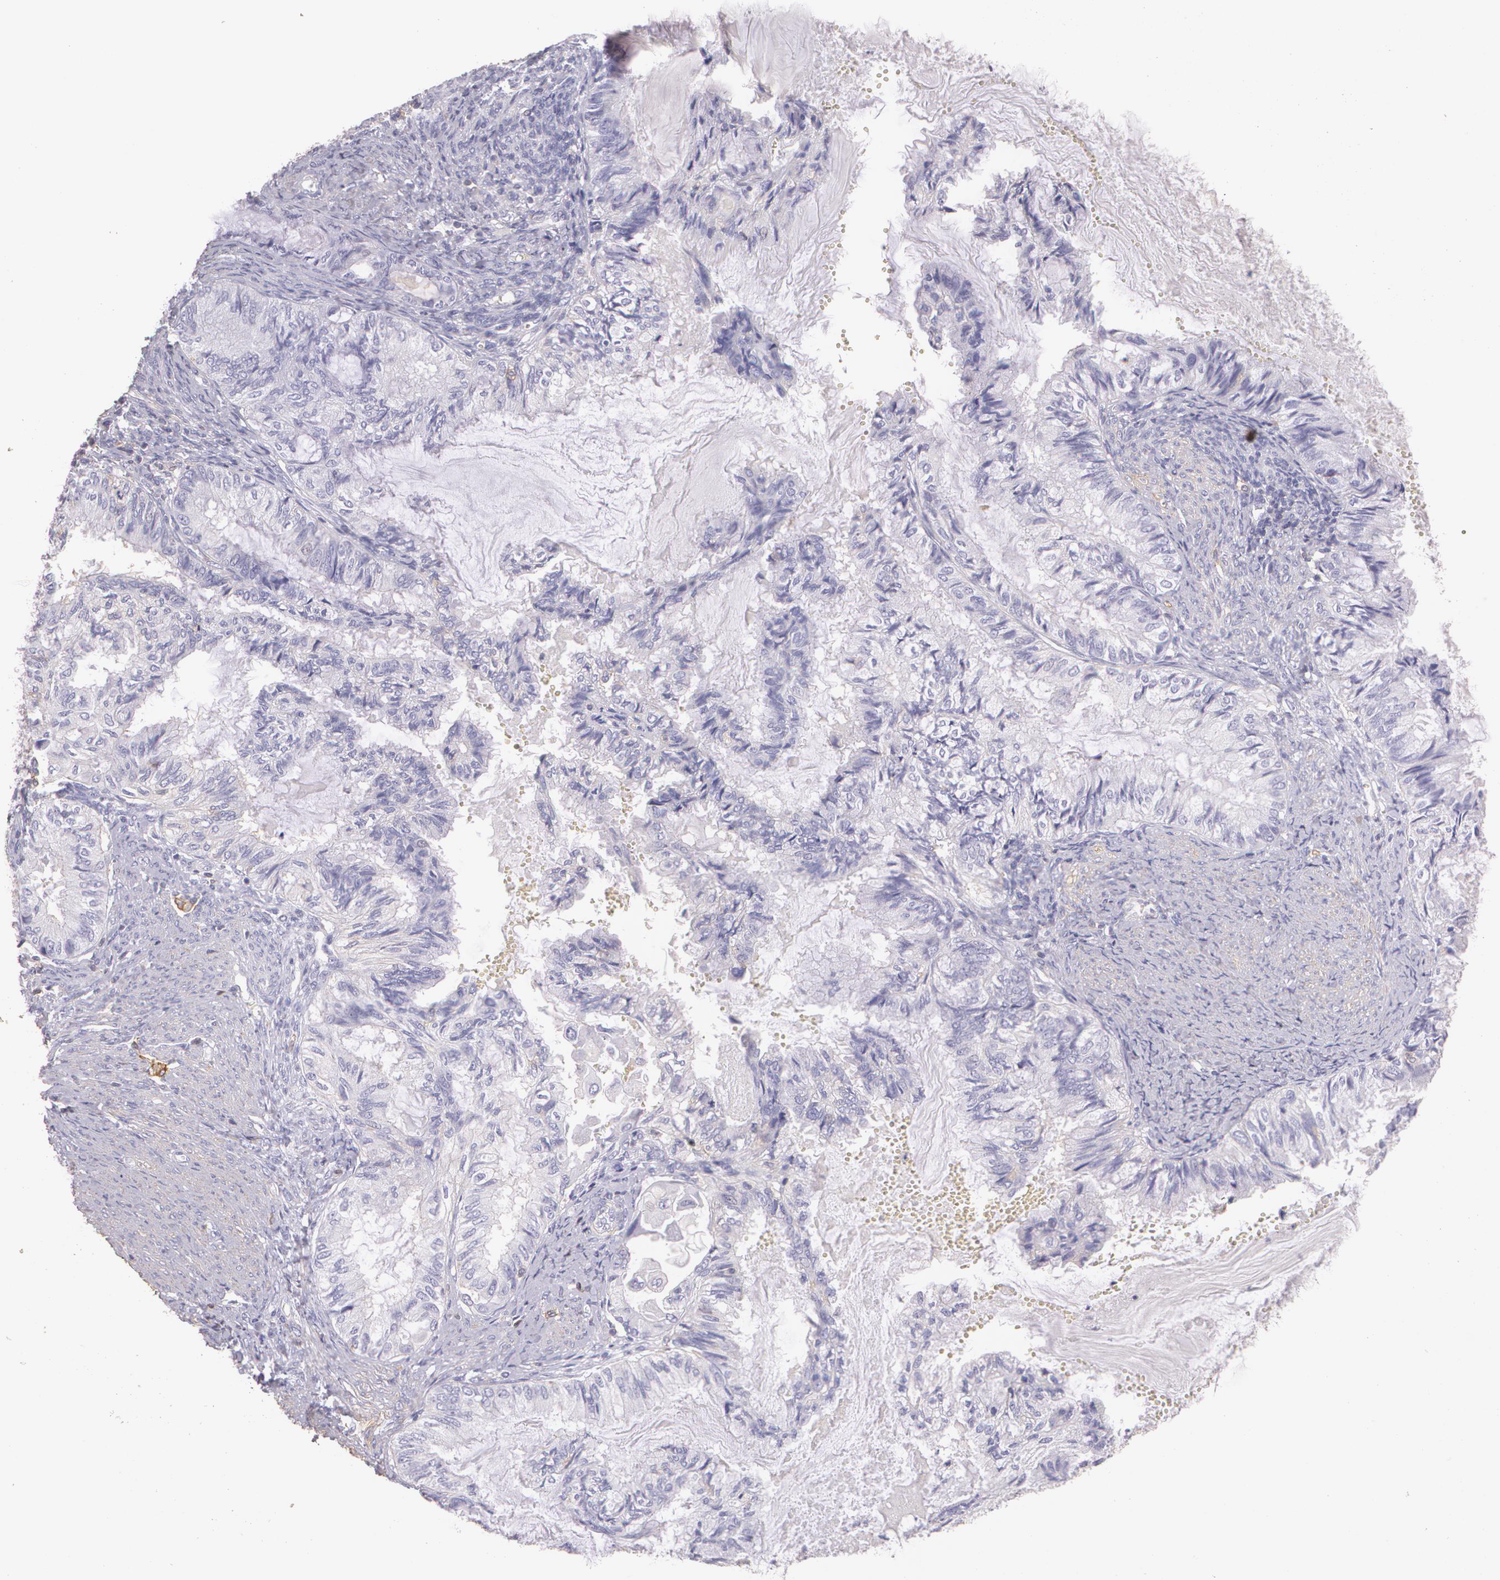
{"staining": {"intensity": "negative", "quantity": "none", "location": "none"}, "tissue": "endometrial cancer", "cell_type": "Tumor cells", "image_type": "cancer", "snomed": [{"axis": "morphology", "description": "Adenocarcinoma, NOS"}, {"axis": "topography", "description": "Endometrium"}], "caption": "DAB immunohistochemical staining of human endometrial cancer shows no significant positivity in tumor cells.", "gene": "TGFBR1", "patient": {"sex": "female", "age": 75}}